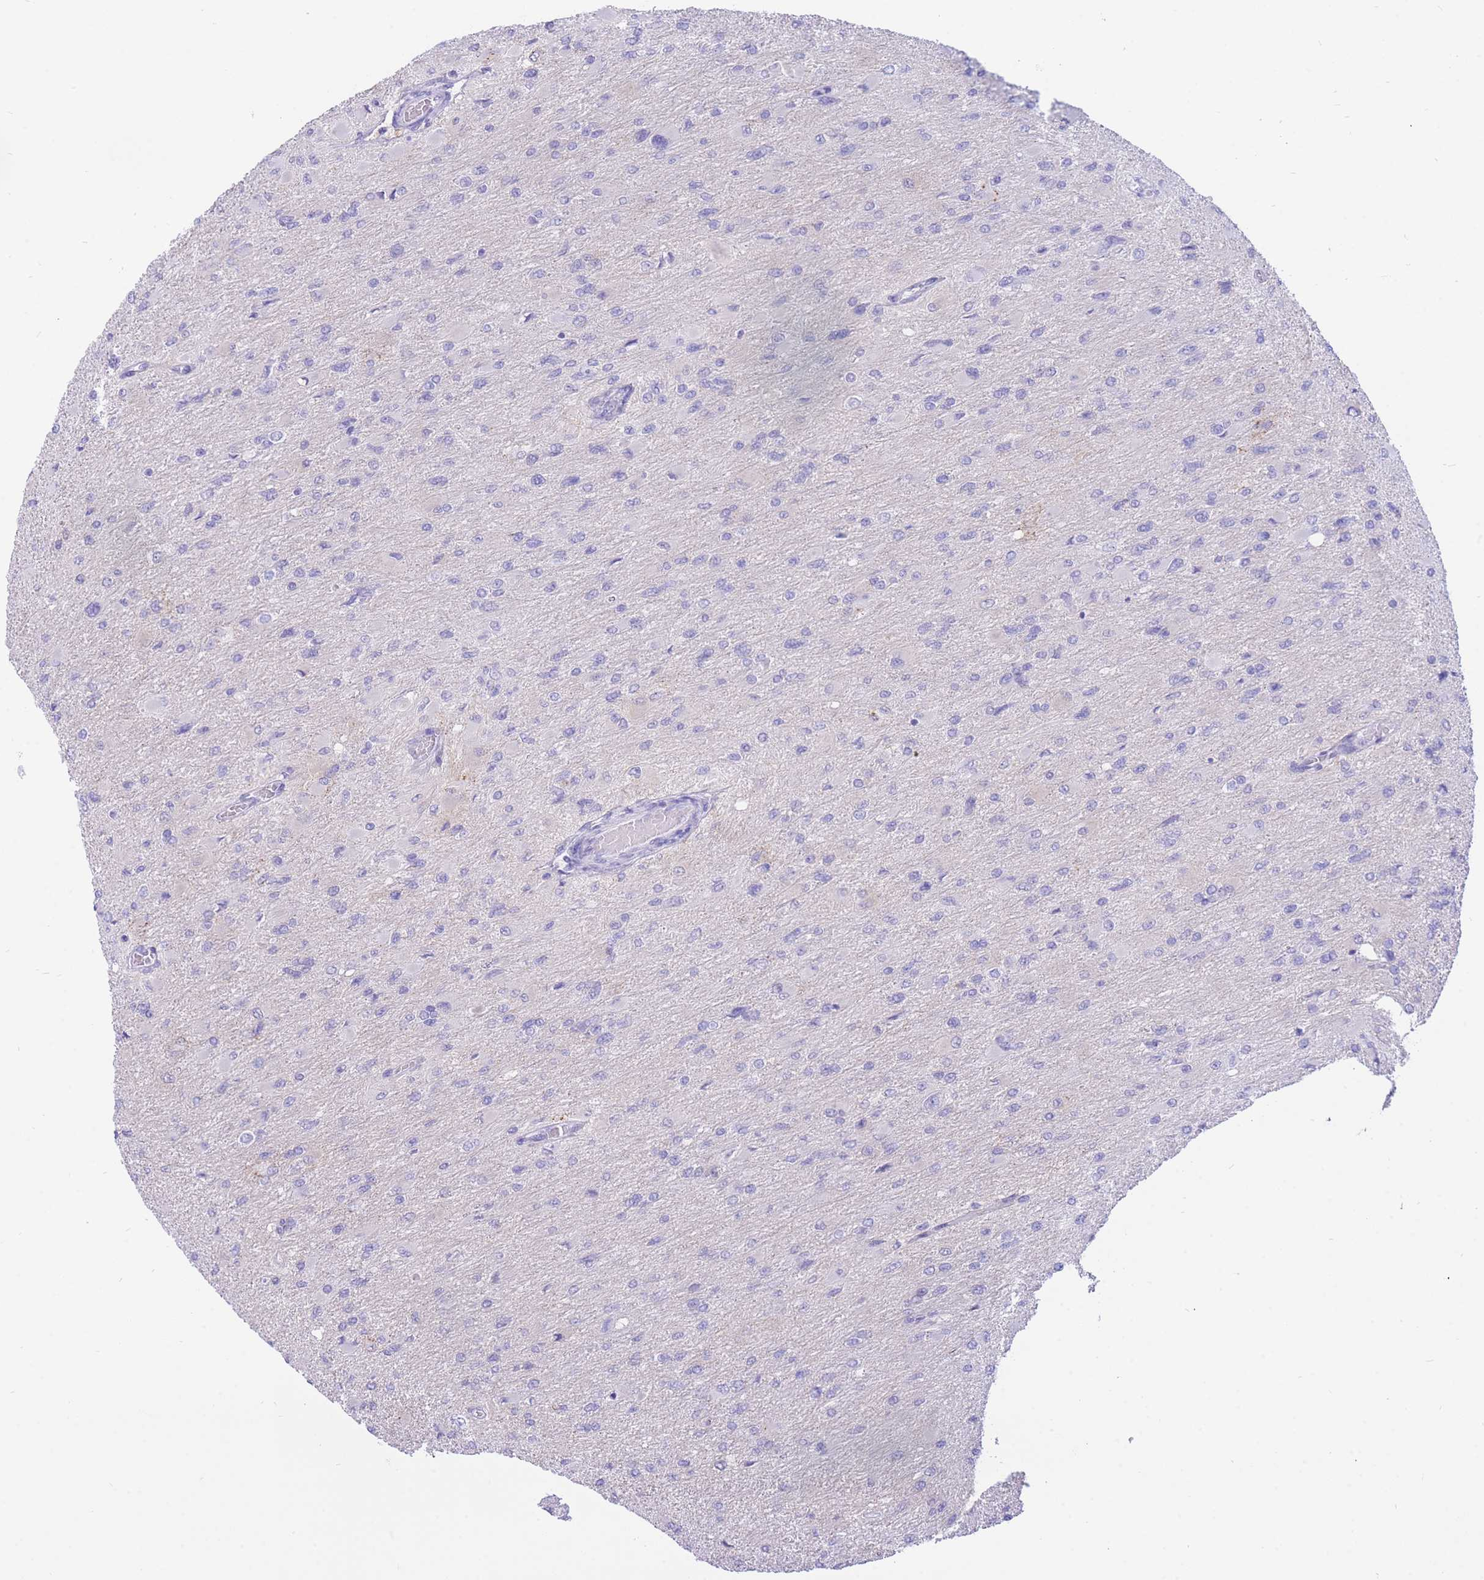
{"staining": {"intensity": "negative", "quantity": "none", "location": "none"}, "tissue": "glioma", "cell_type": "Tumor cells", "image_type": "cancer", "snomed": [{"axis": "morphology", "description": "Glioma, malignant, High grade"}, {"axis": "topography", "description": "Cerebral cortex"}], "caption": "IHC micrograph of human glioma stained for a protein (brown), which shows no expression in tumor cells.", "gene": "SULT1A1", "patient": {"sex": "female", "age": 36}}